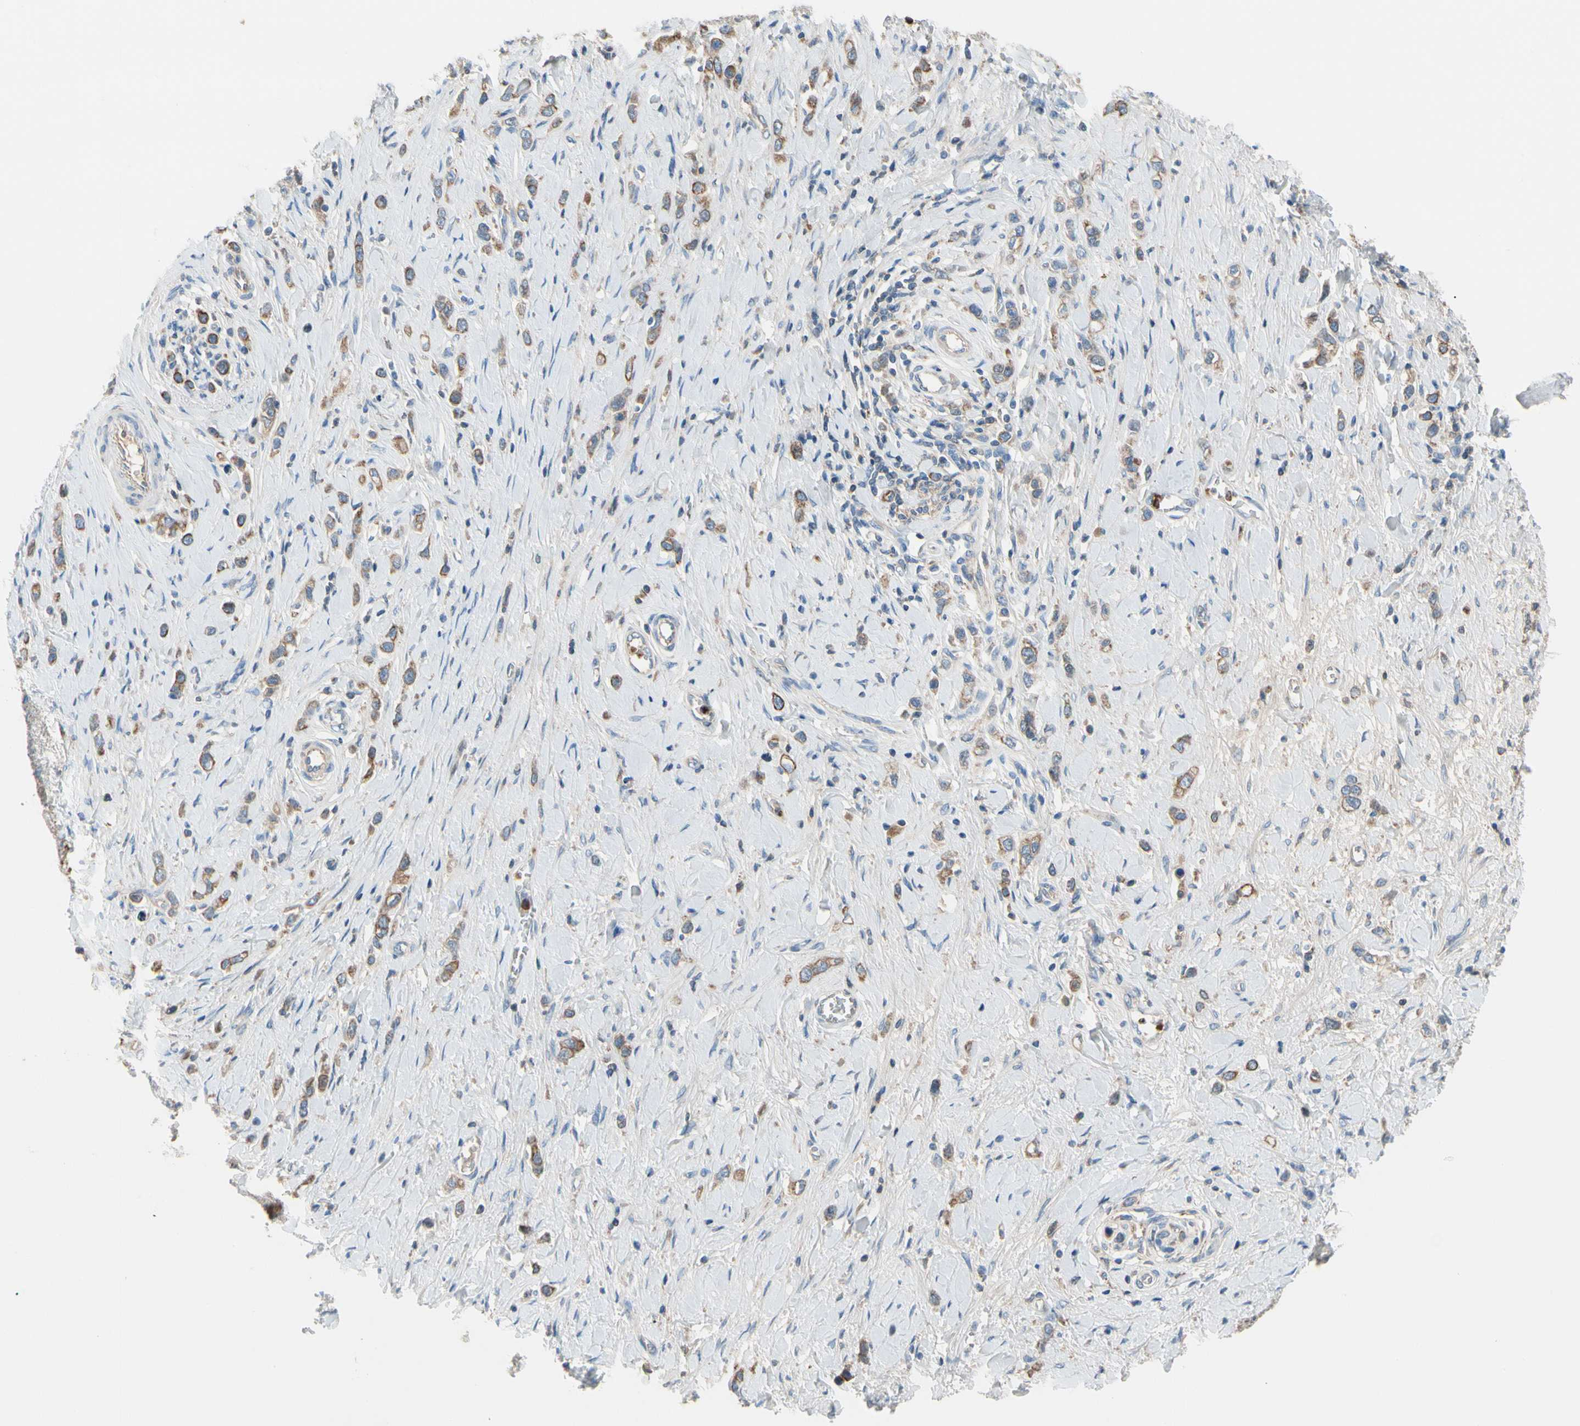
{"staining": {"intensity": "moderate", "quantity": ">75%", "location": "cytoplasmic/membranous"}, "tissue": "stomach cancer", "cell_type": "Tumor cells", "image_type": "cancer", "snomed": [{"axis": "morphology", "description": "Normal tissue, NOS"}, {"axis": "morphology", "description": "Adenocarcinoma, NOS"}, {"axis": "topography", "description": "Stomach, upper"}, {"axis": "topography", "description": "Stomach"}], "caption": "Brown immunohistochemical staining in adenocarcinoma (stomach) exhibits moderate cytoplasmic/membranous staining in about >75% of tumor cells.", "gene": "HJURP", "patient": {"sex": "female", "age": 65}}